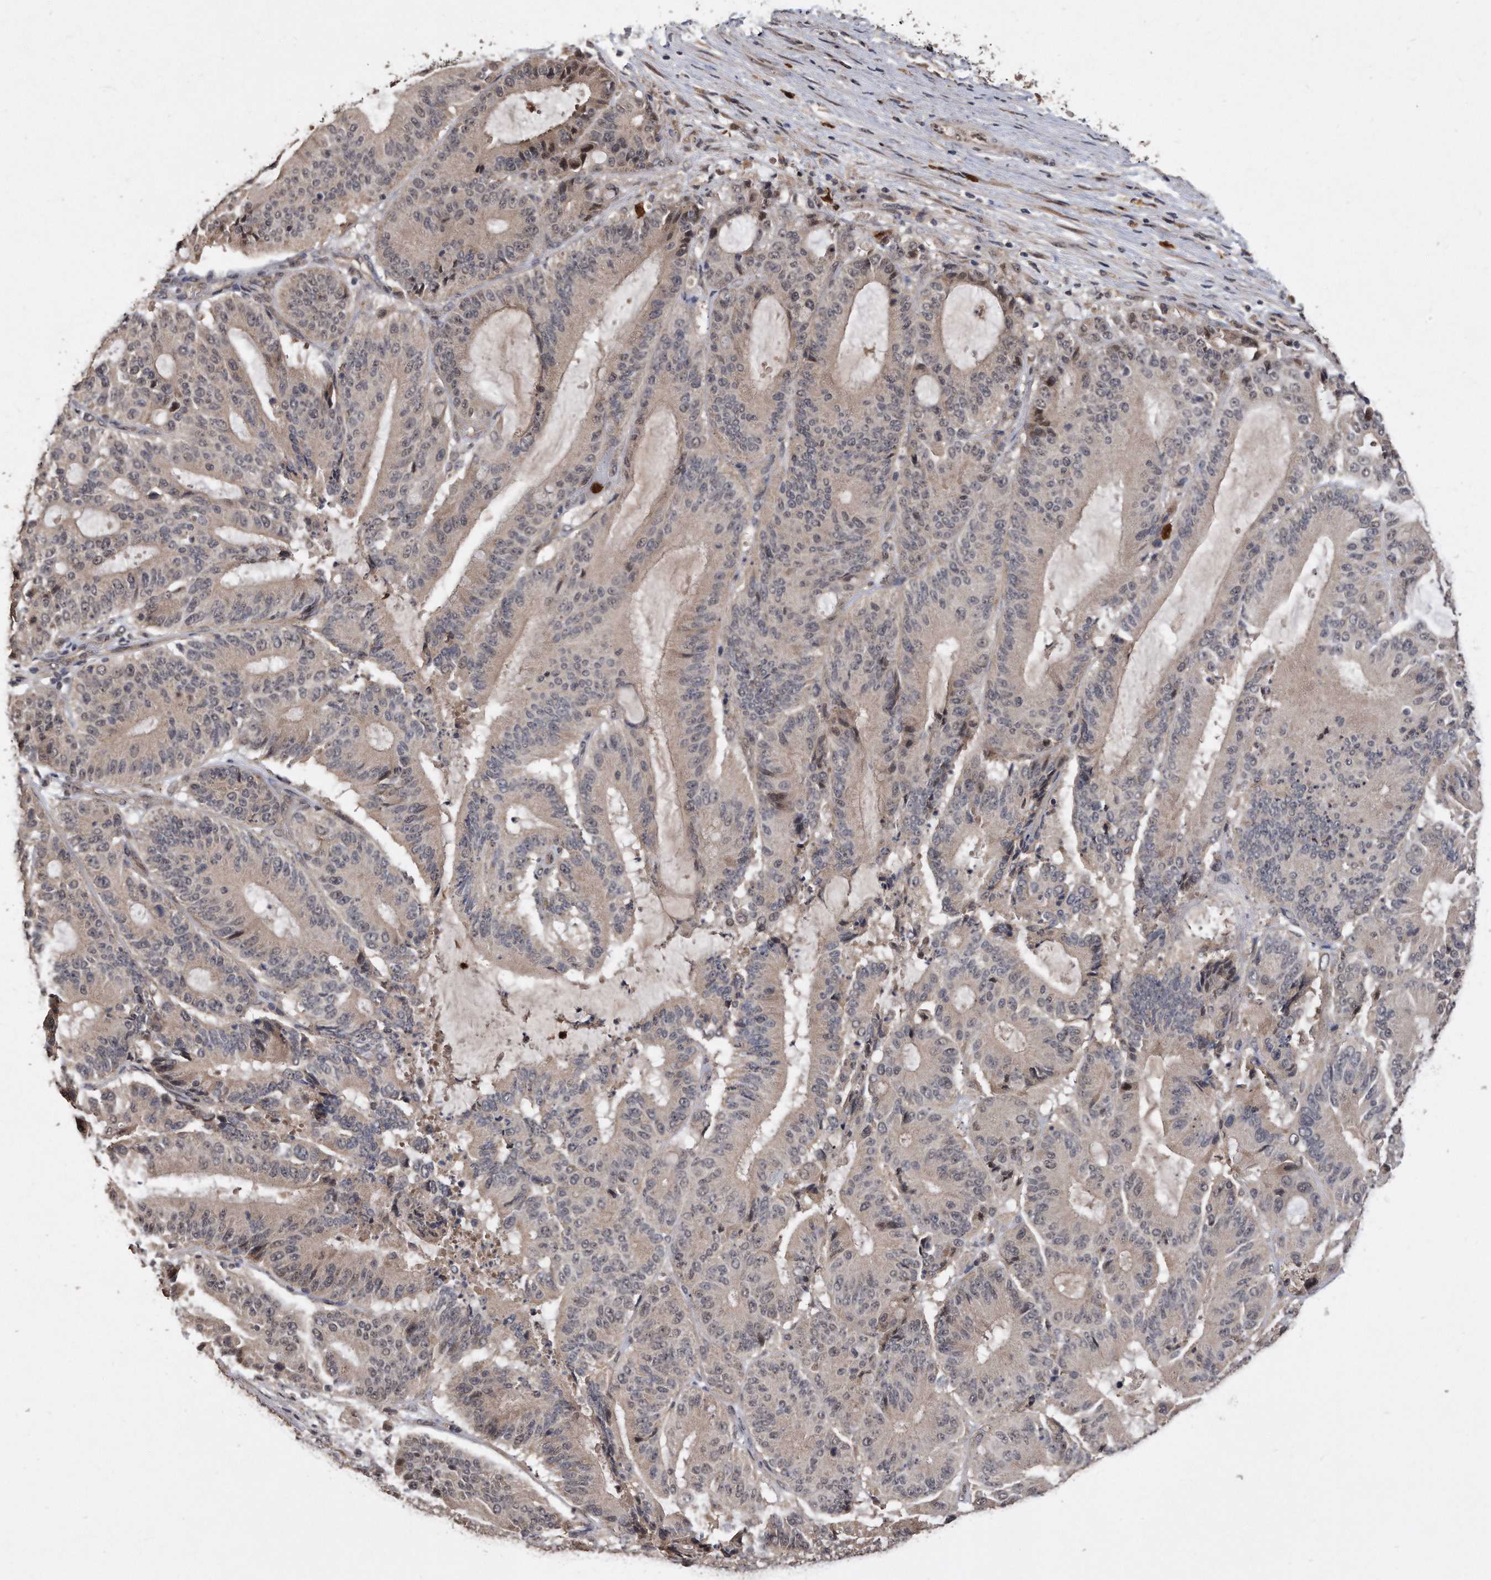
{"staining": {"intensity": "weak", "quantity": "25%-75%", "location": "cytoplasmic/membranous,nuclear"}, "tissue": "liver cancer", "cell_type": "Tumor cells", "image_type": "cancer", "snomed": [{"axis": "morphology", "description": "Normal tissue, NOS"}, {"axis": "morphology", "description": "Cholangiocarcinoma"}, {"axis": "topography", "description": "Liver"}, {"axis": "topography", "description": "Peripheral nerve tissue"}], "caption": "DAB (3,3'-diaminobenzidine) immunohistochemical staining of liver cancer shows weak cytoplasmic/membranous and nuclear protein expression in about 25%-75% of tumor cells.", "gene": "PELO", "patient": {"sex": "female", "age": 73}}